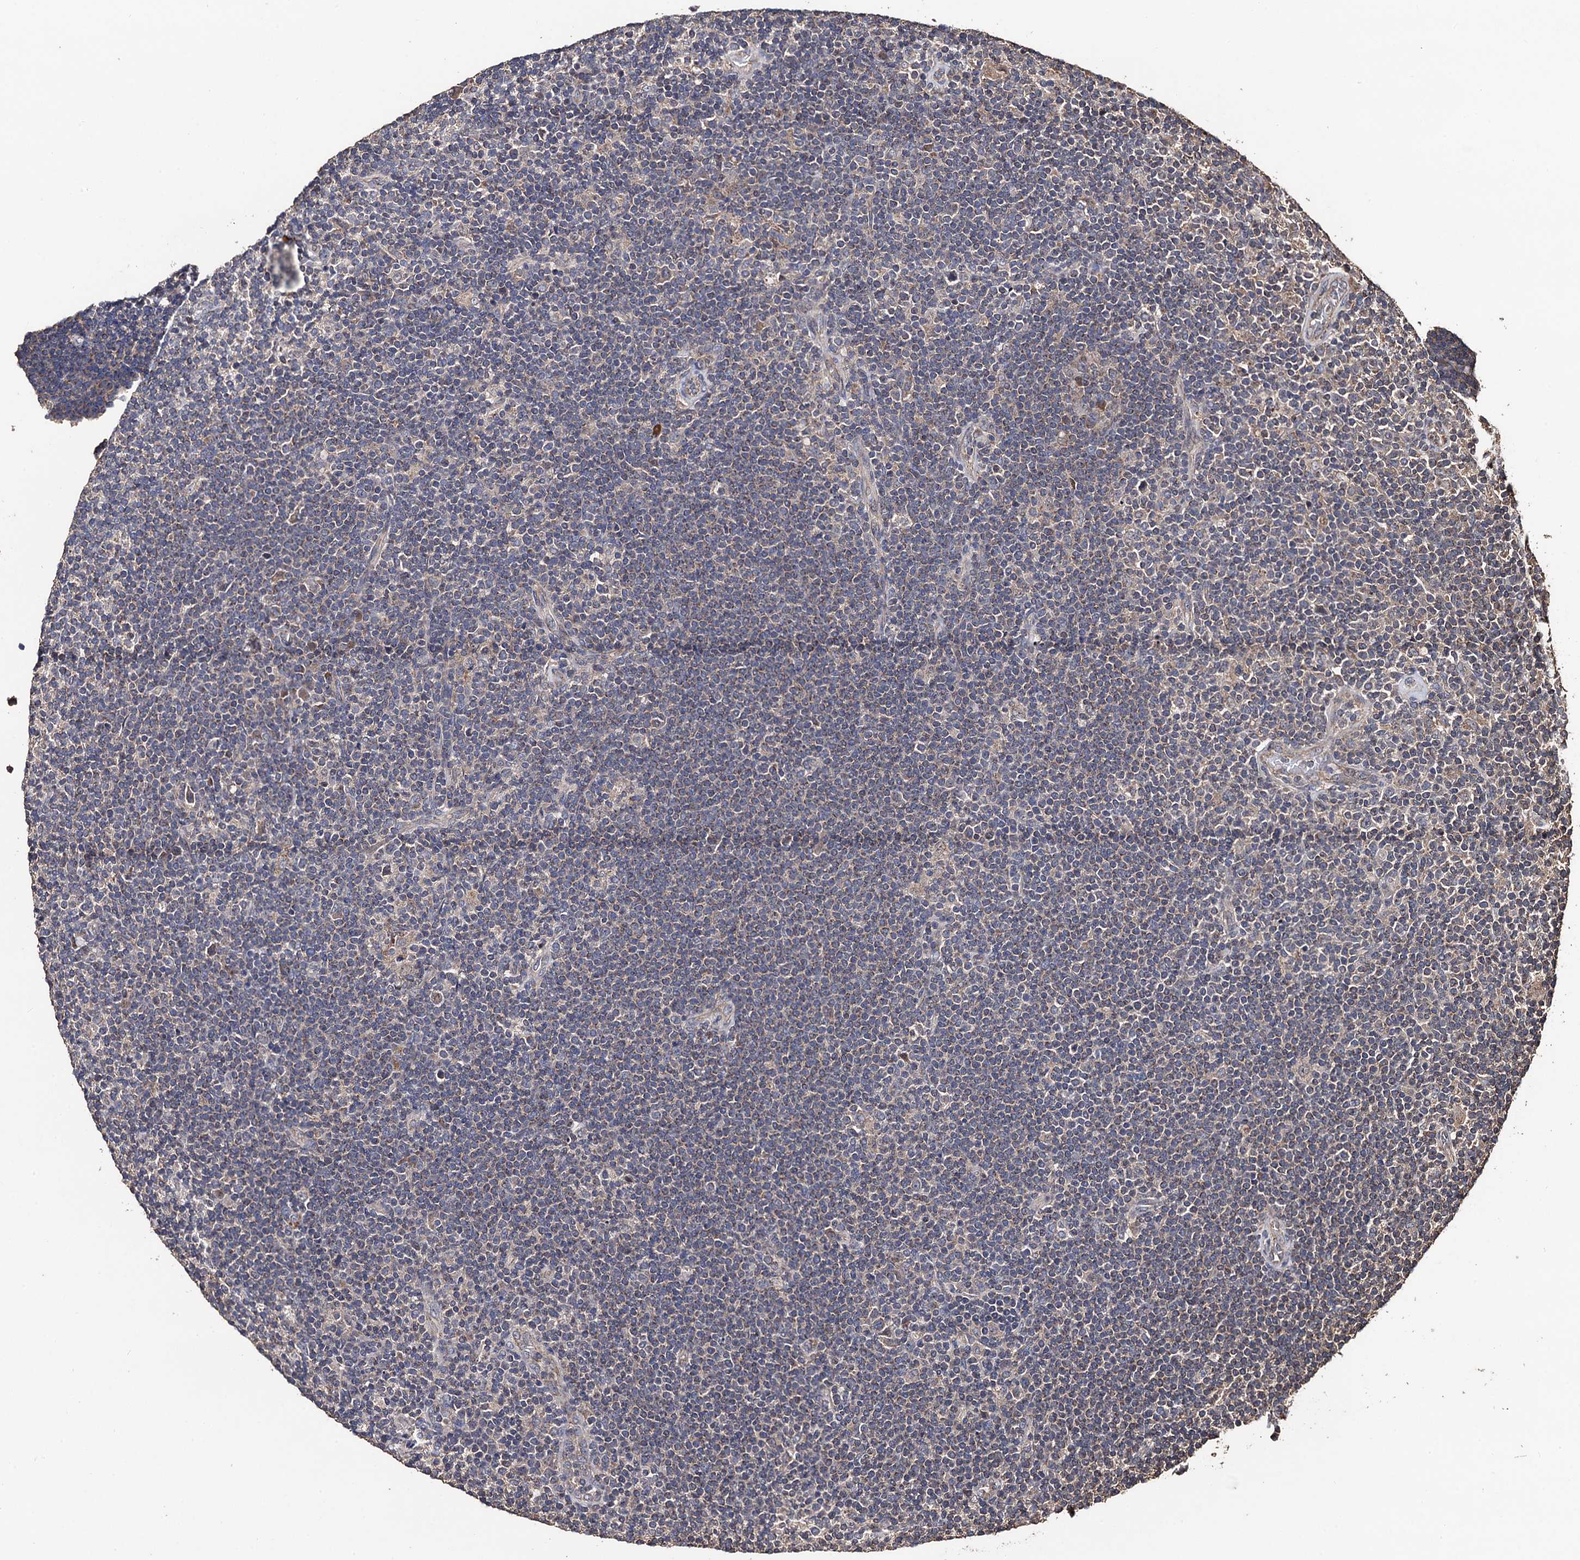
{"staining": {"intensity": "negative", "quantity": "none", "location": "none"}, "tissue": "lymphoma", "cell_type": "Tumor cells", "image_type": "cancer", "snomed": [{"axis": "morphology", "description": "Hodgkin's disease, NOS"}, {"axis": "topography", "description": "Lymph node"}], "caption": "Immunohistochemistry (IHC) of human Hodgkin's disease exhibits no positivity in tumor cells.", "gene": "PPTC7", "patient": {"sex": "female", "age": 57}}